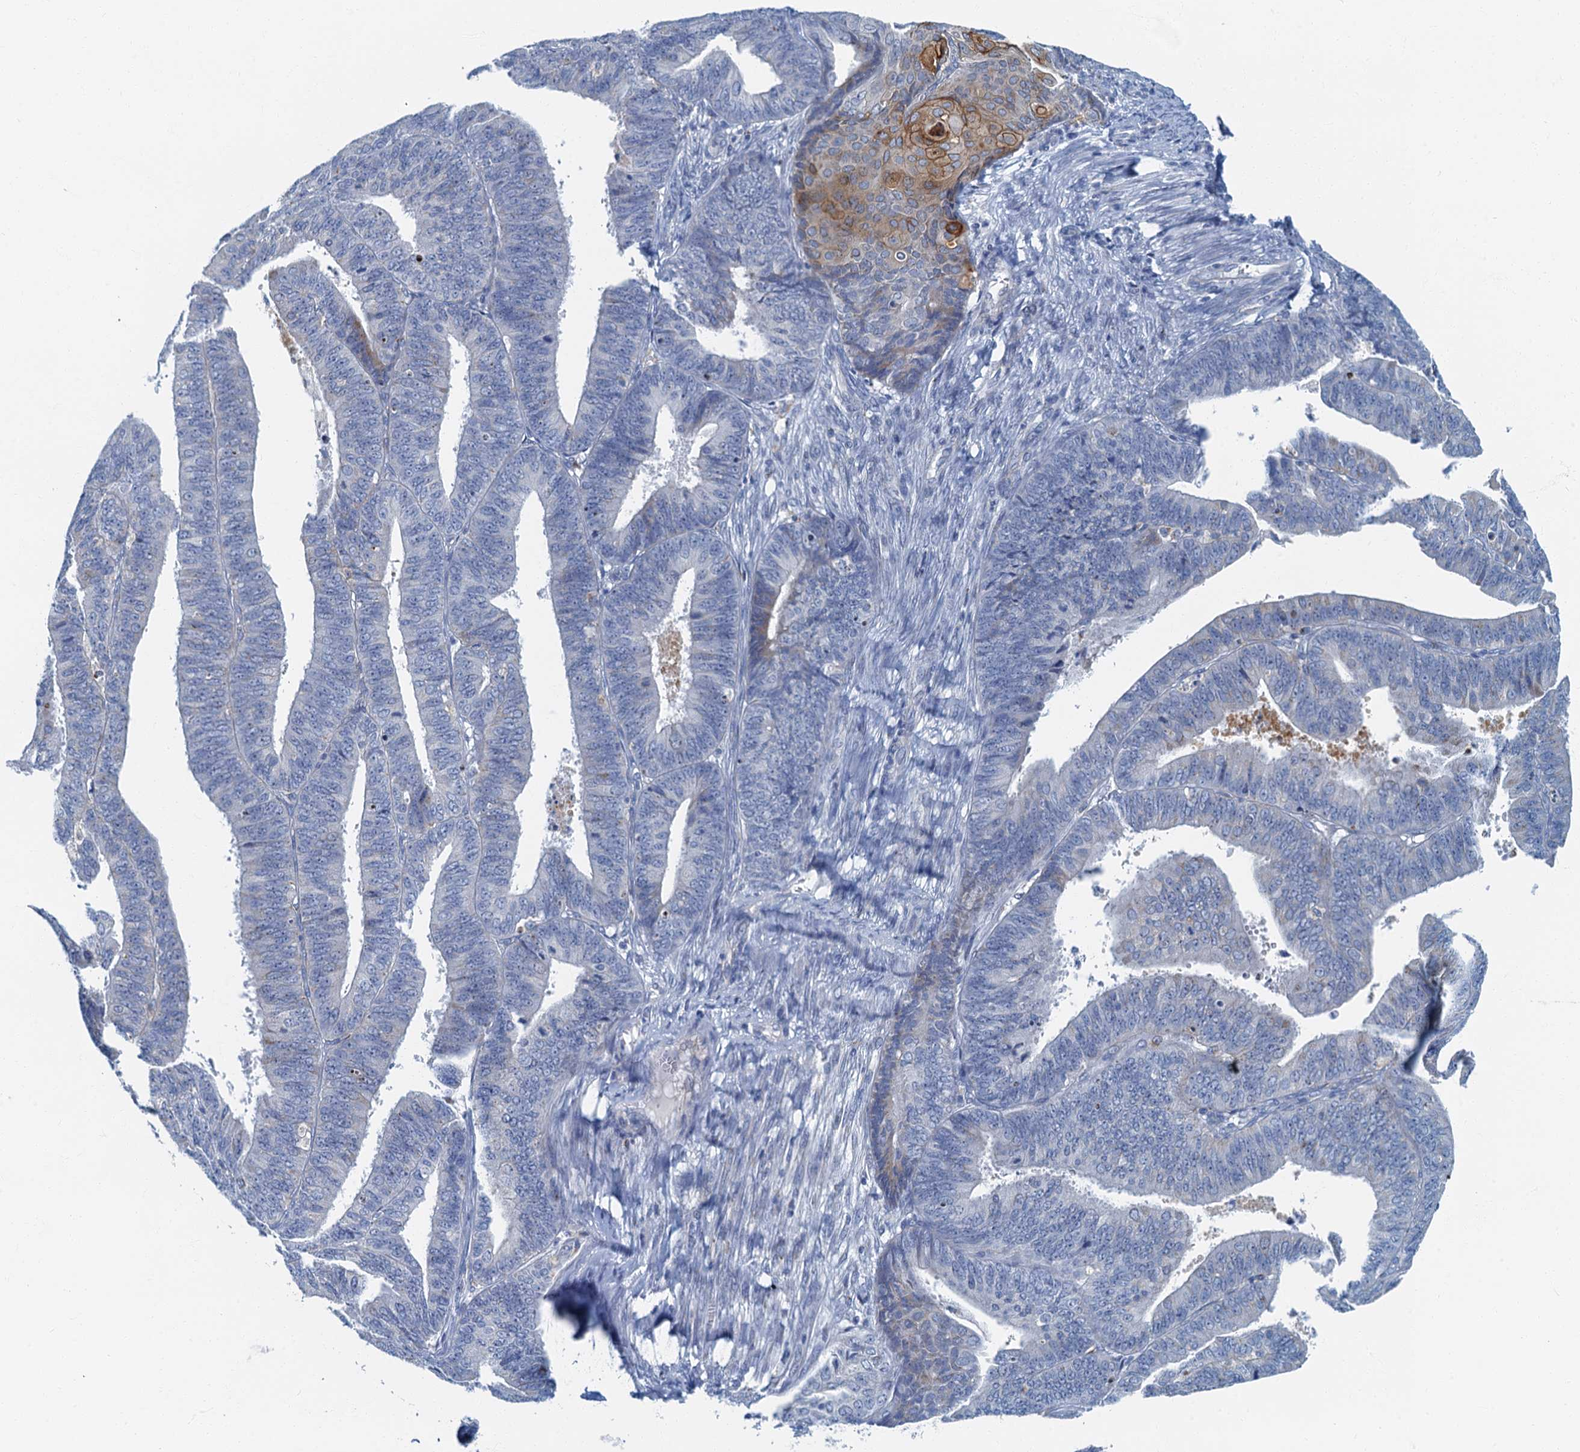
{"staining": {"intensity": "moderate", "quantity": "<25%", "location": "cytoplasmic/membranous"}, "tissue": "endometrial cancer", "cell_type": "Tumor cells", "image_type": "cancer", "snomed": [{"axis": "morphology", "description": "Adenocarcinoma, NOS"}, {"axis": "topography", "description": "Endometrium"}], "caption": "This micrograph exhibits immunohistochemistry staining of adenocarcinoma (endometrial), with low moderate cytoplasmic/membranous staining in about <25% of tumor cells.", "gene": "LYPD3", "patient": {"sex": "female", "age": 73}}